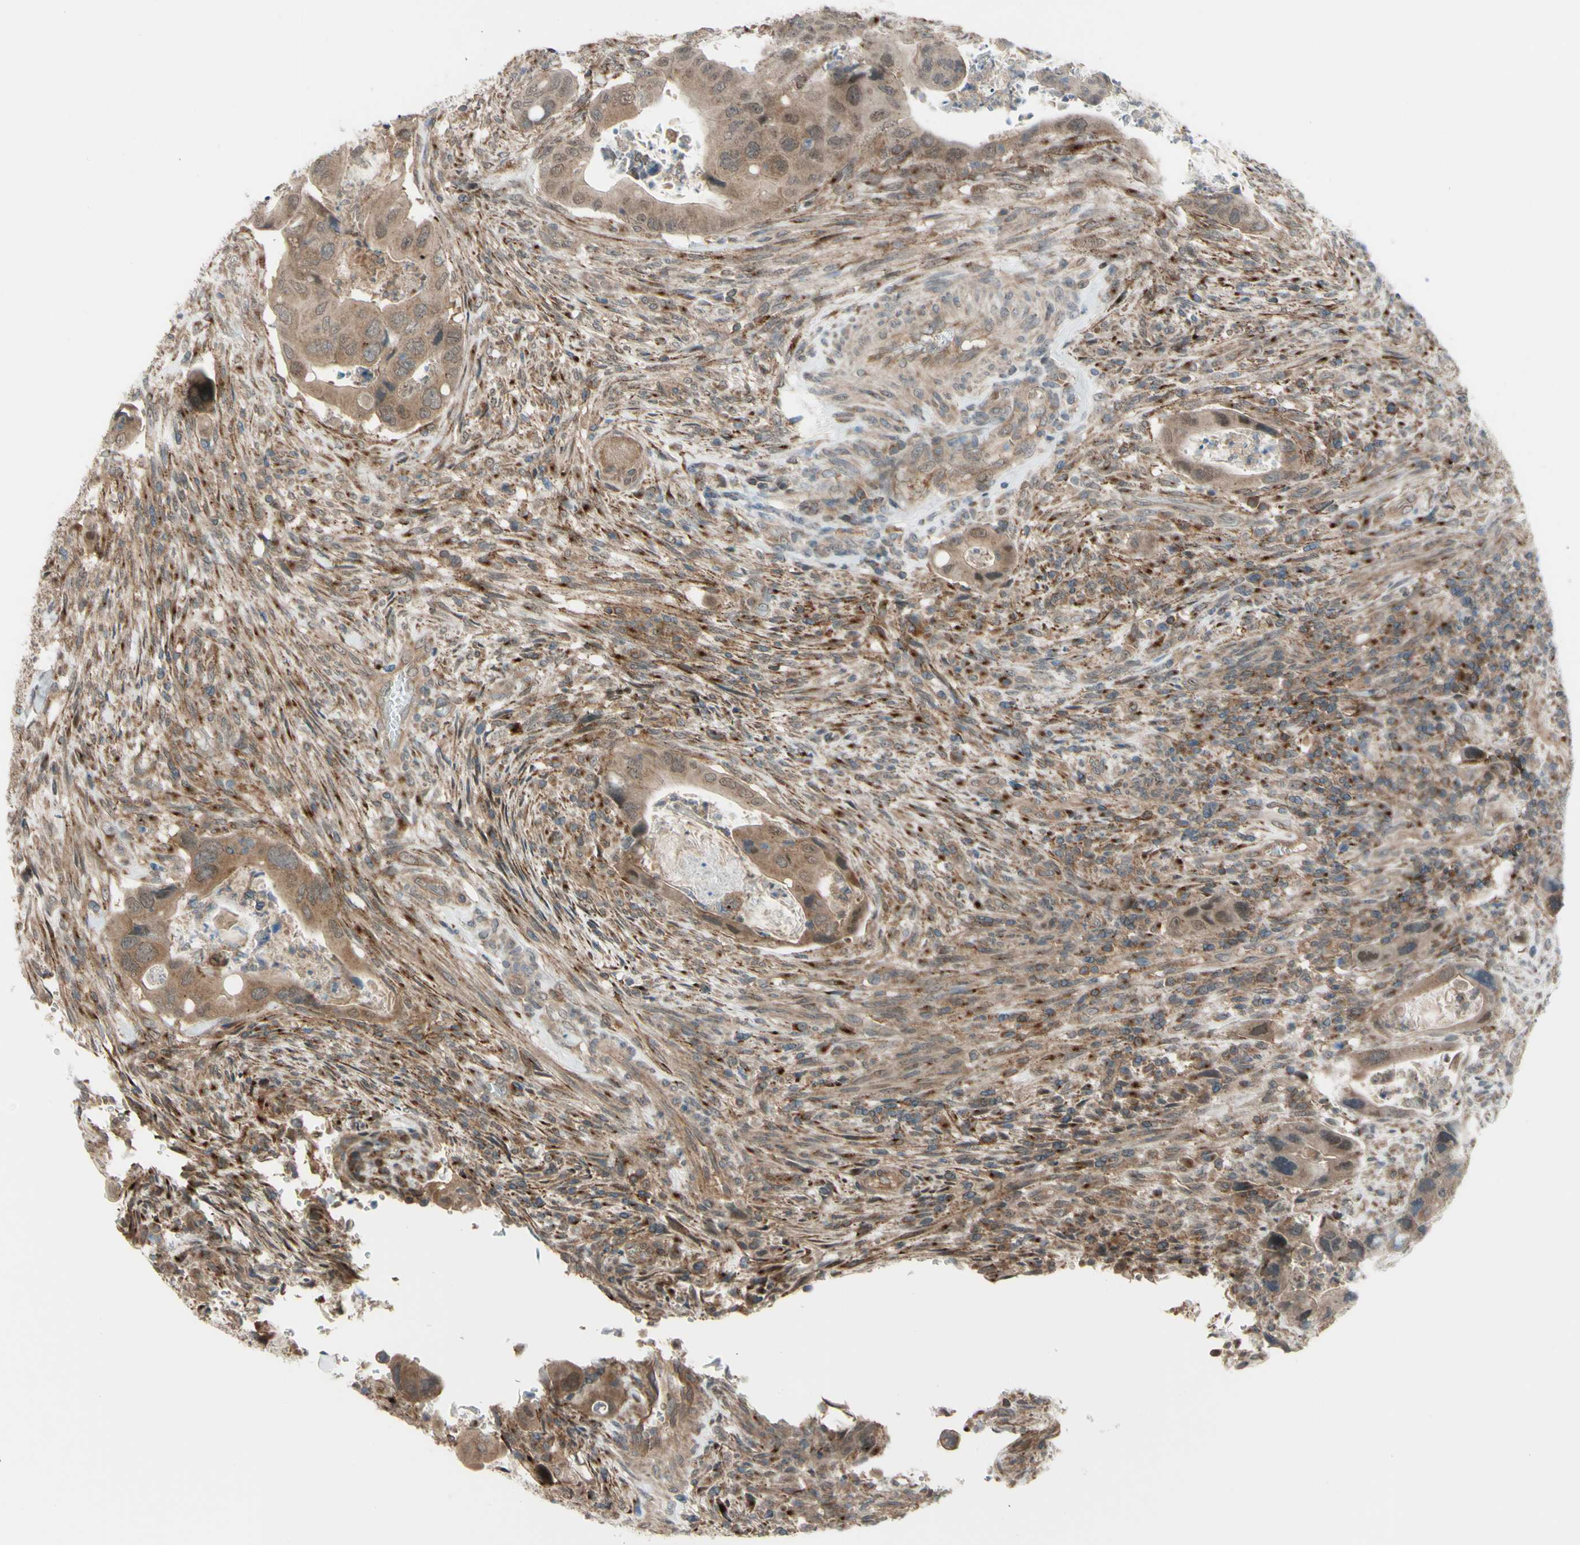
{"staining": {"intensity": "weak", "quantity": ">75%", "location": "cytoplasmic/membranous,nuclear"}, "tissue": "colorectal cancer", "cell_type": "Tumor cells", "image_type": "cancer", "snomed": [{"axis": "morphology", "description": "Adenocarcinoma, NOS"}, {"axis": "topography", "description": "Rectum"}], "caption": "Immunohistochemistry of colorectal cancer displays low levels of weak cytoplasmic/membranous and nuclear expression in about >75% of tumor cells. The staining was performed using DAB, with brown indicating positive protein expression. Nuclei are stained blue with hematoxylin.", "gene": "FLII", "patient": {"sex": "female", "age": 57}}